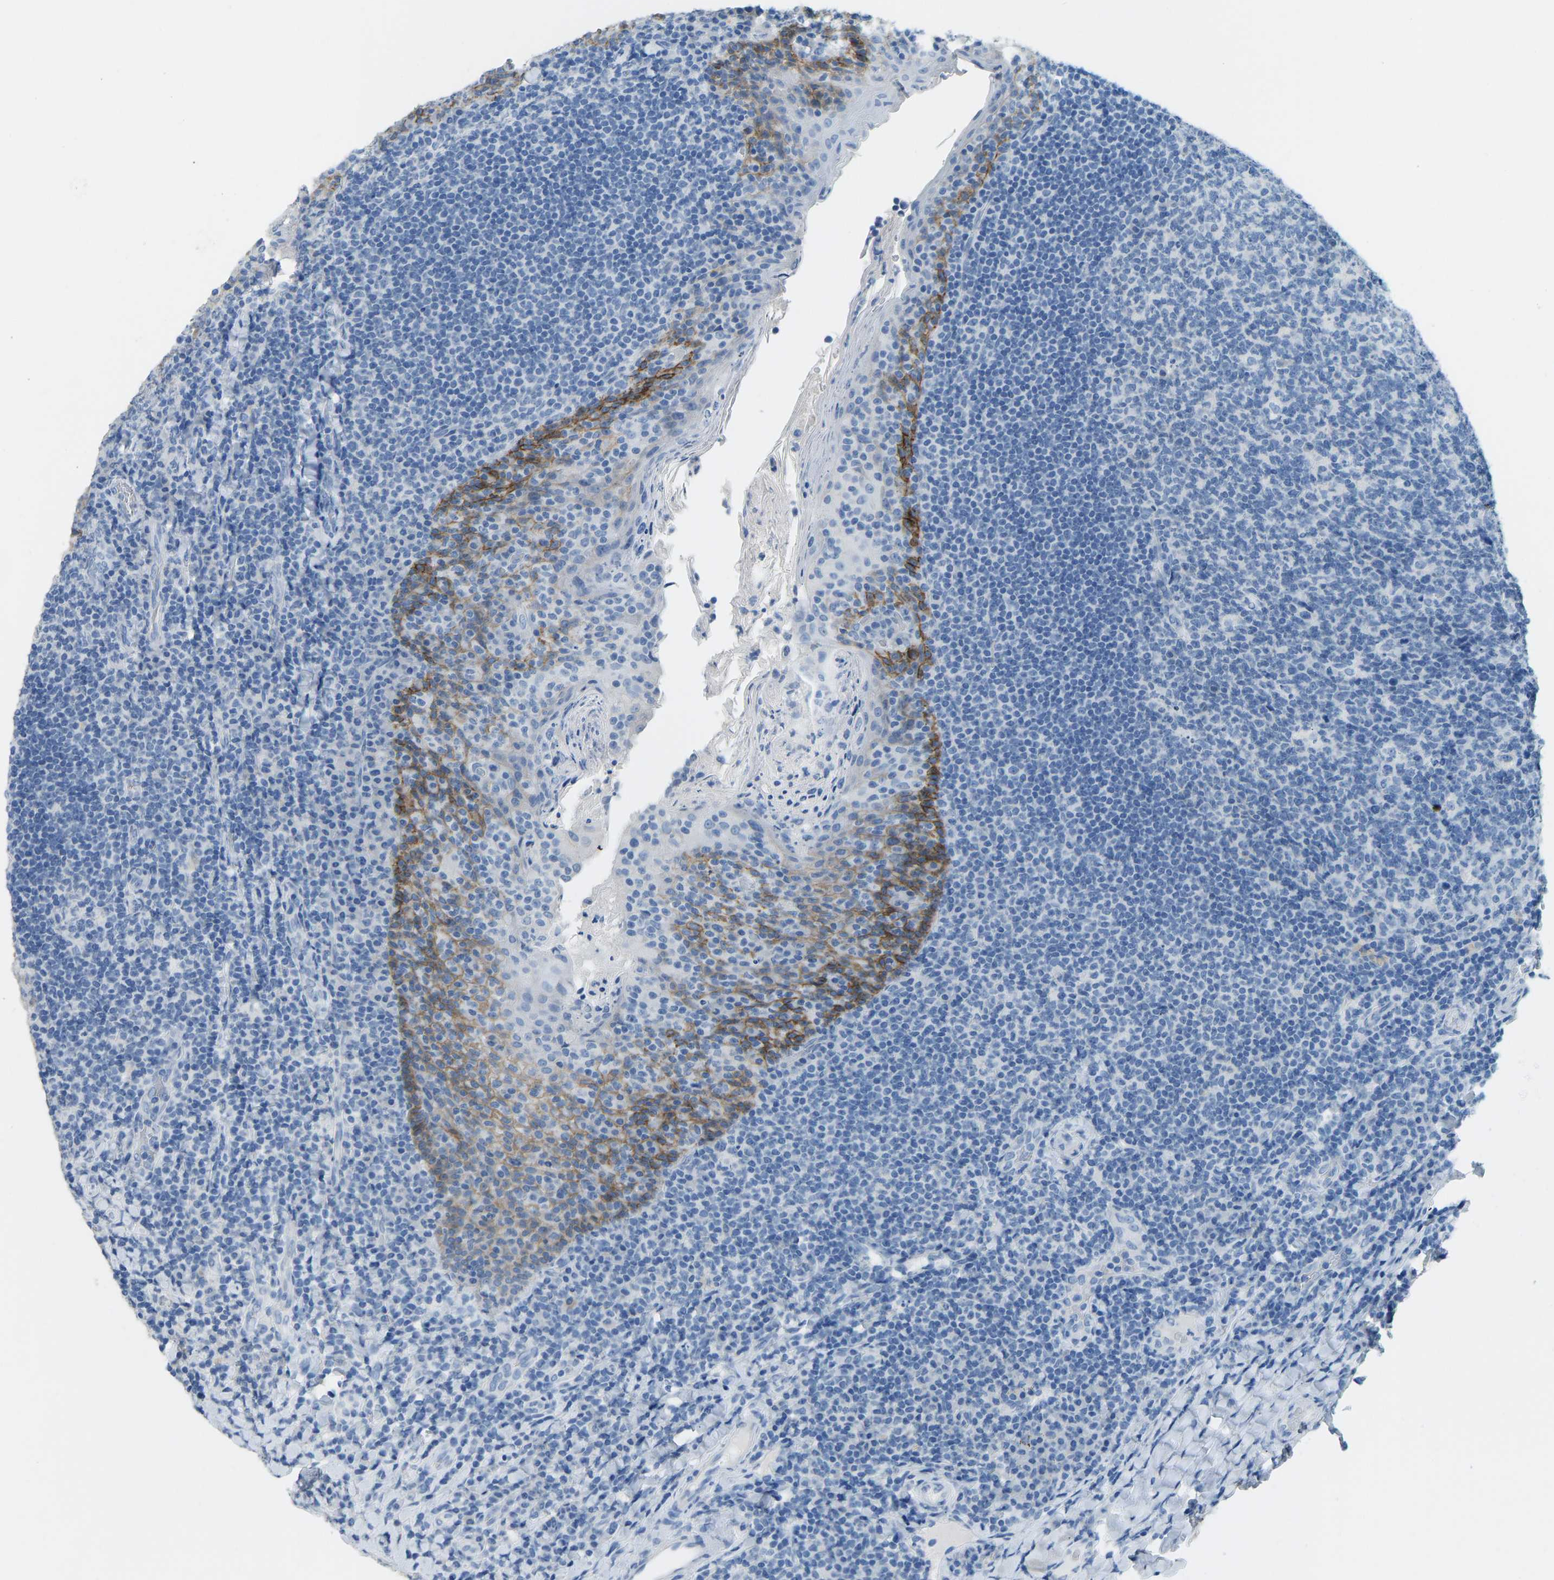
{"staining": {"intensity": "negative", "quantity": "none", "location": "none"}, "tissue": "tonsil", "cell_type": "Germinal center cells", "image_type": "normal", "snomed": [{"axis": "morphology", "description": "Normal tissue, NOS"}, {"axis": "topography", "description": "Tonsil"}], "caption": "Immunohistochemistry (IHC) of normal human tonsil shows no positivity in germinal center cells.", "gene": "ATP1A1", "patient": {"sex": "male", "age": 17}}